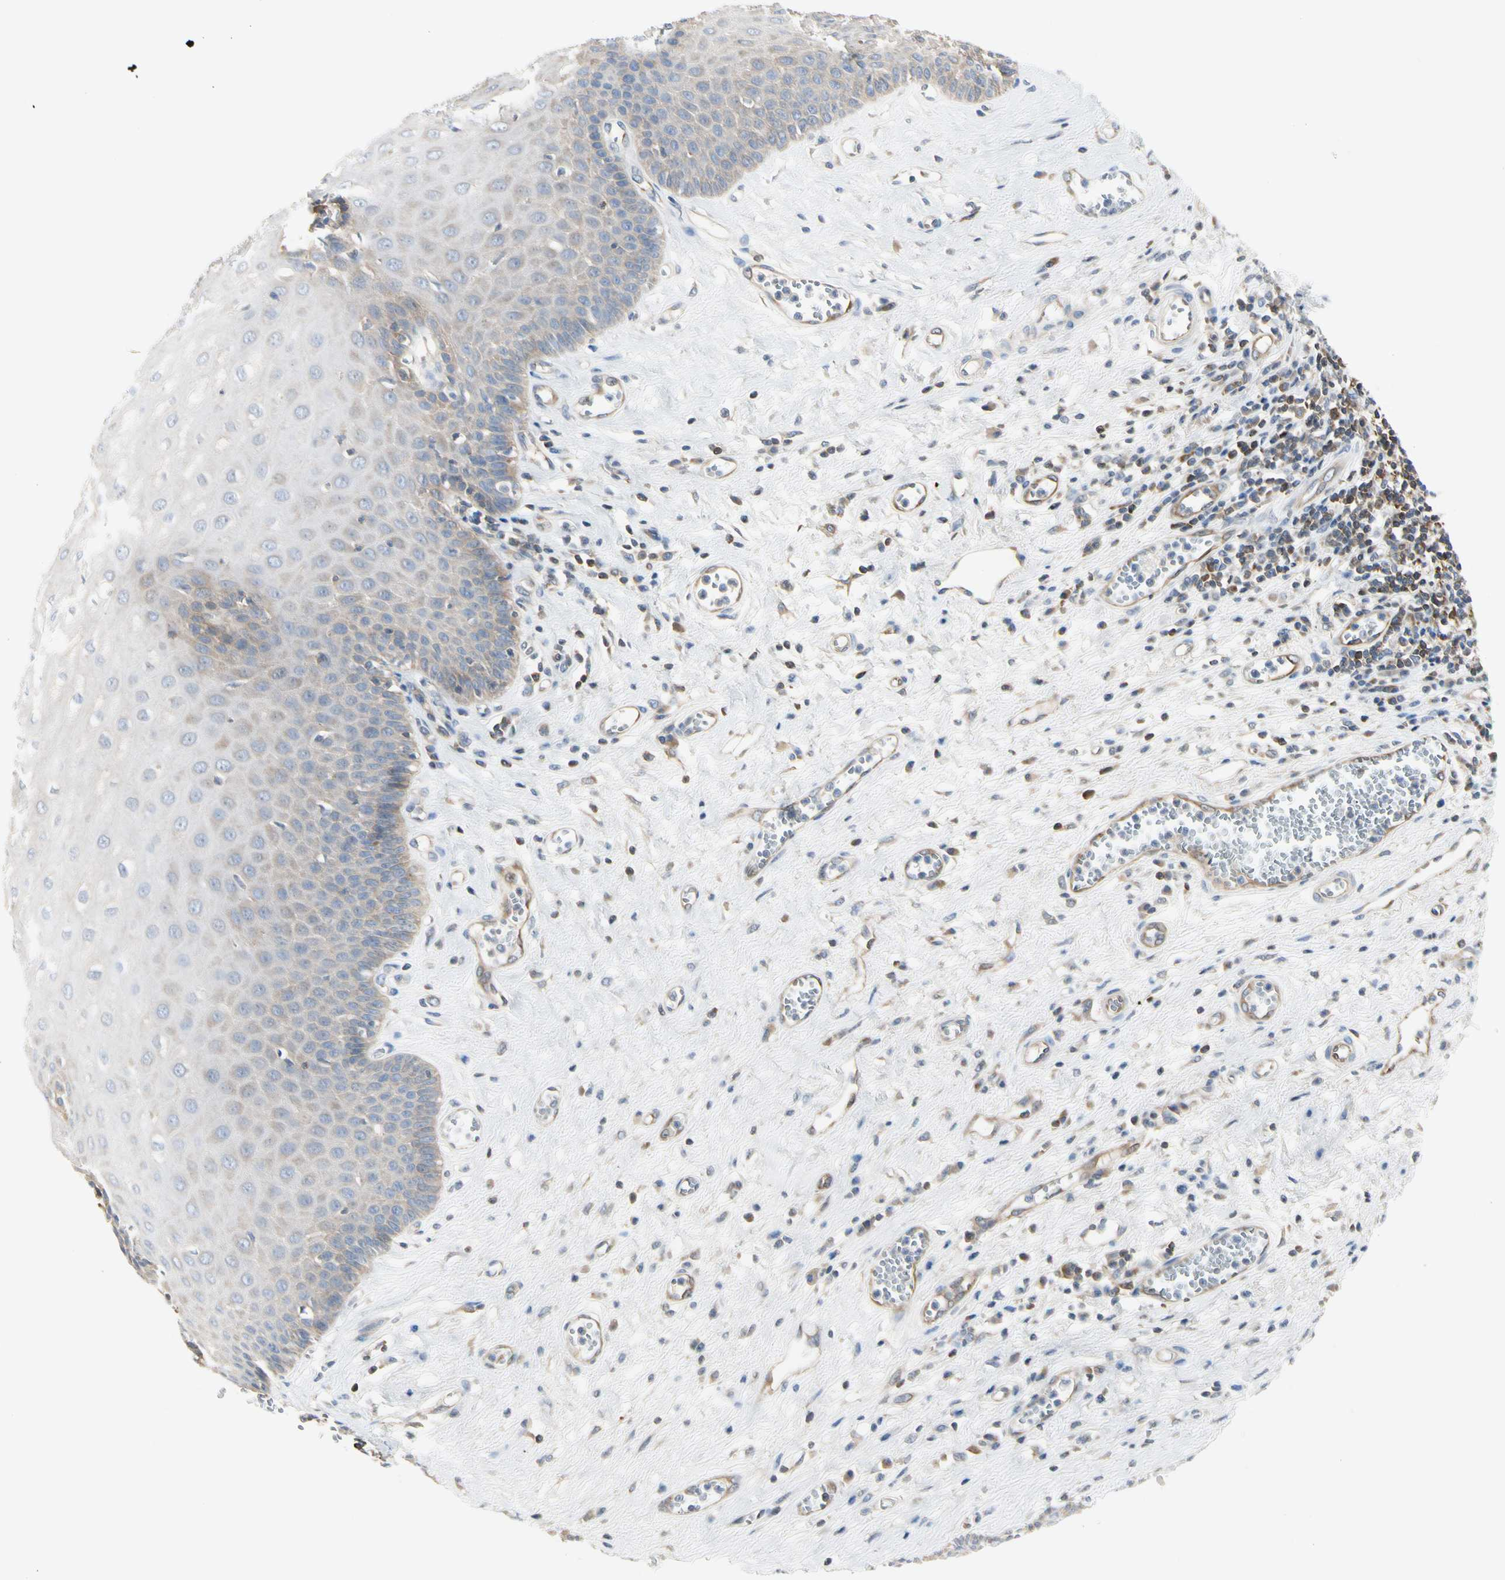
{"staining": {"intensity": "moderate", "quantity": "<25%", "location": "cytoplasmic/membranous"}, "tissue": "esophagus", "cell_type": "Squamous epithelial cells", "image_type": "normal", "snomed": [{"axis": "morphology", "description": "Normal tissue, NOS"}, {"axis": "morphology", "description": "Squamous cell carcinoma, NOS"}, {"axis": "topography", "description": "Esophagus"}], "caption": "Unremarkable esophagus exhibits moderate cytoplasmic/membranous expression in approximately <25% of squamous epithelial cells.", "gene": "NFKB2", "patient": {"sex": "male", "age": 65}}